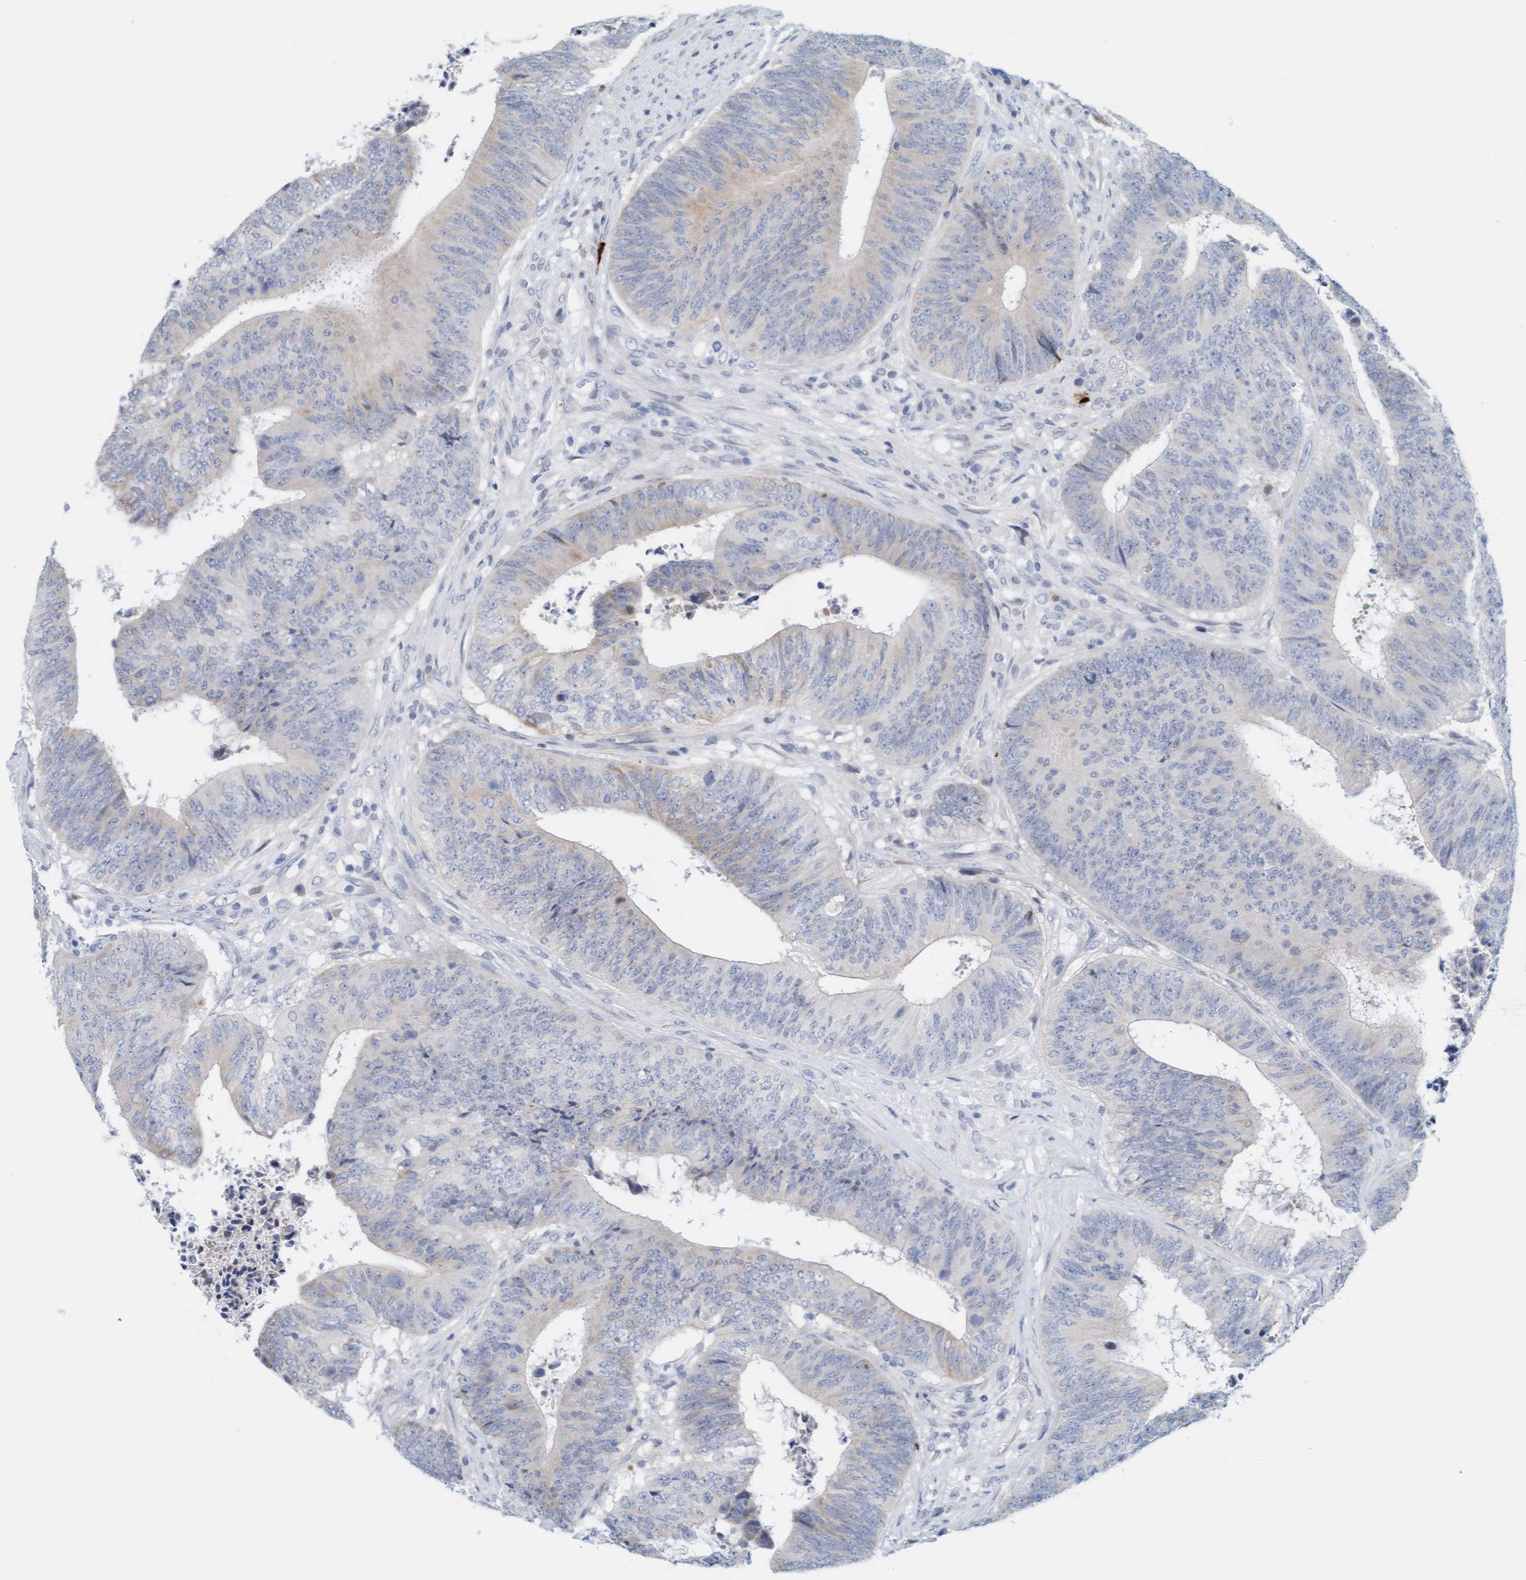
{"staining": {"intensity": "weak", "quantity": "<25%", "location": "cytoplasmic/membranous"}, "tissue": "colorectal cancer", "cell_type": "Tumor cells", "image_type": "cancer", "snomed": [{"axis": "morphology", "description": "Adenocarcinoma, NOS"}, {"axis": "topography", "description": "Rectum"}], "caption": "A photomicrograph of adenocarcinoma (colorectal) stained for a protein reveals no brown staining in tumor cells. (DAB IHC, high magnification).", "gene": "CPA3", "patient": {"sex": "male", "age": 72}}